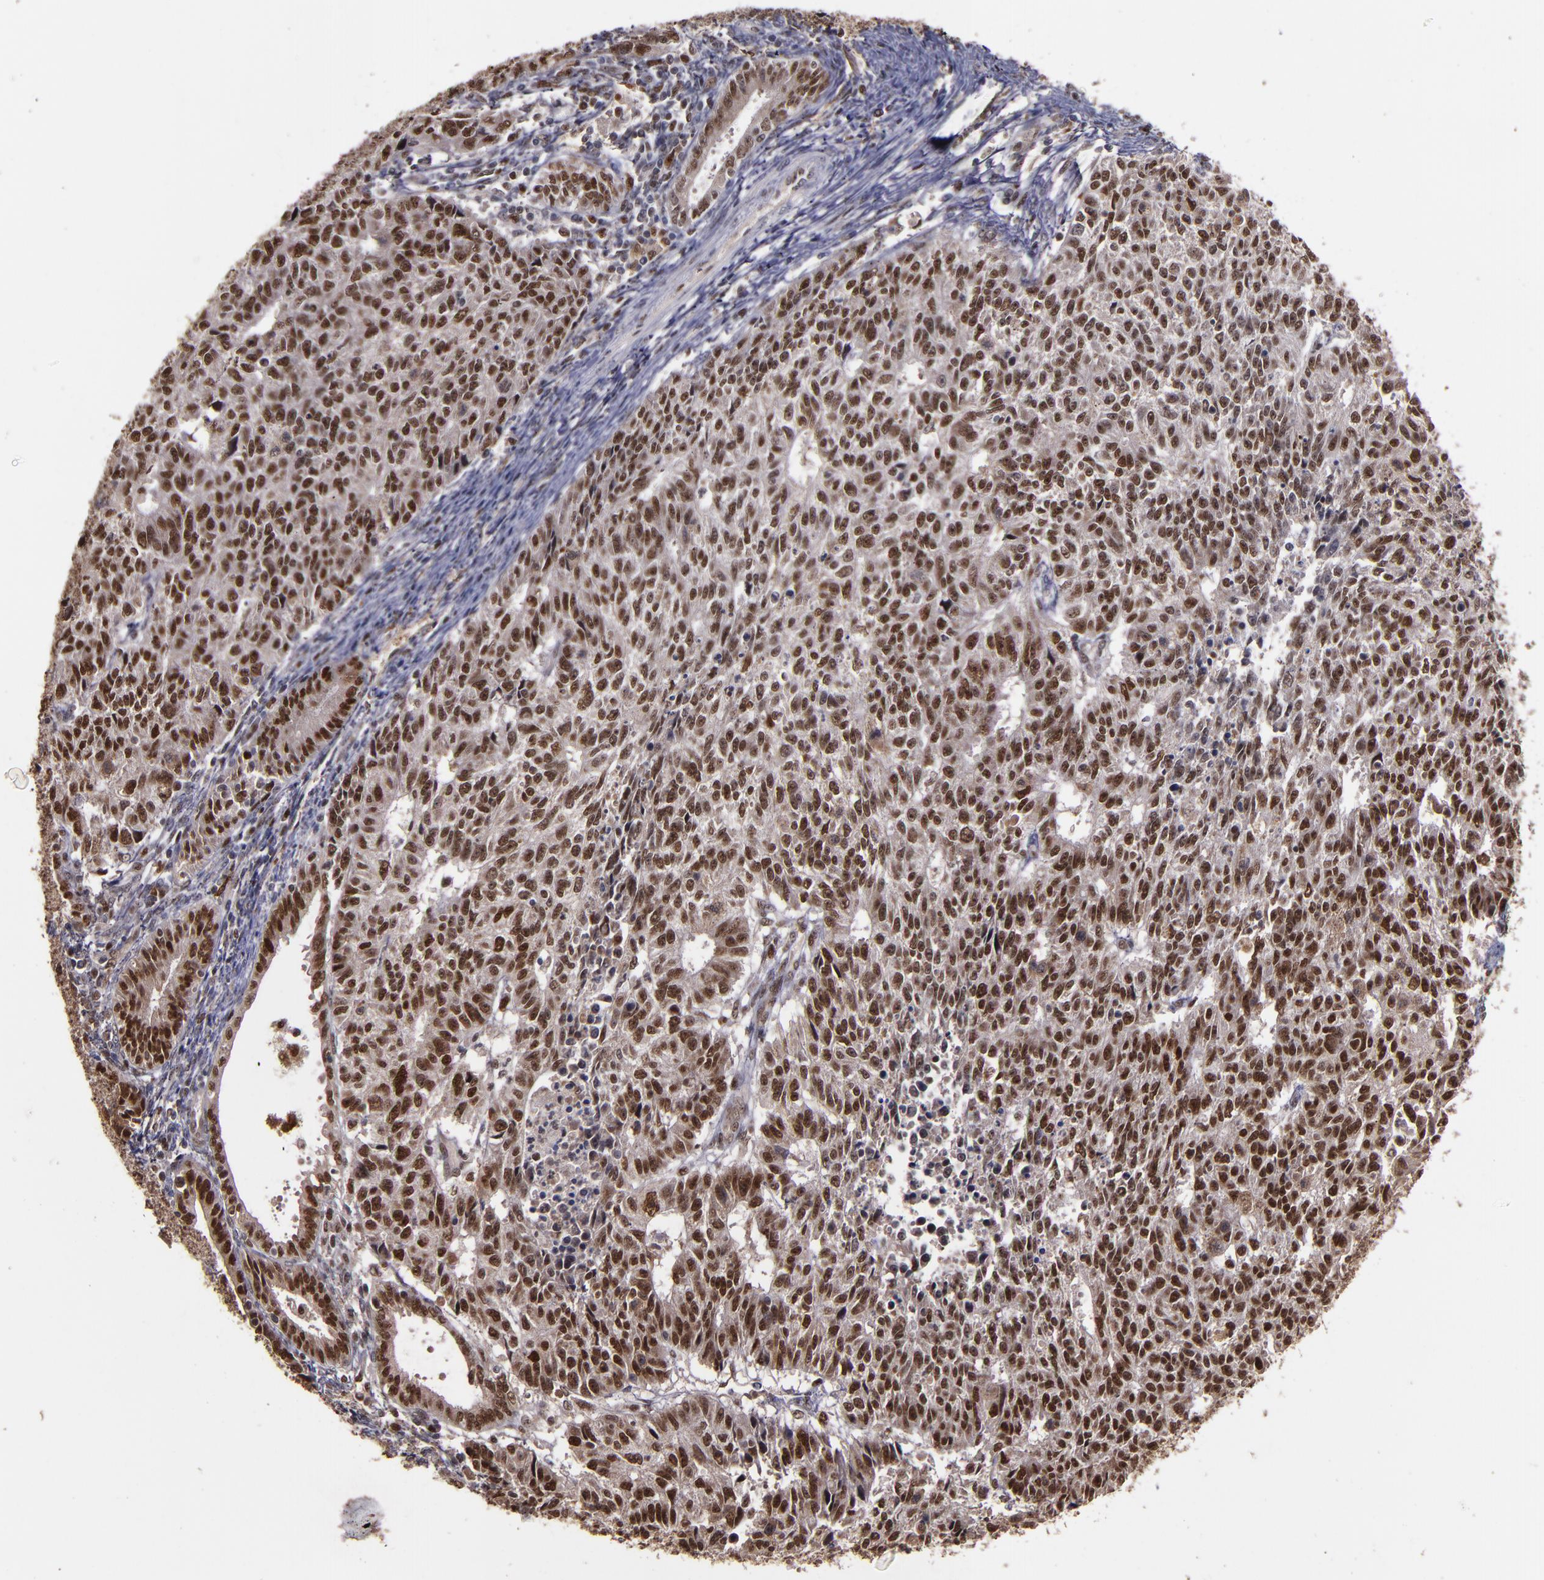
{"staining": {"intensity": "strong", "quantity": ">75%", "location": "nuclear"}, "tissue": "endometrial cancer", "cell_type": "Tumor cells", "image_type": "cancer", "snomed": [{"axis": "morphology", "description": "Adenocarcinoma, NOS"}, {"axis": "topography", "description": "Endometrium"}], "caption": "Strong nuclear protein staining is present in approximately >75% of tumor cells in endometrial cancer.", "gene": "CHEK2", "patient": {"sex": "female", "age": 42}}